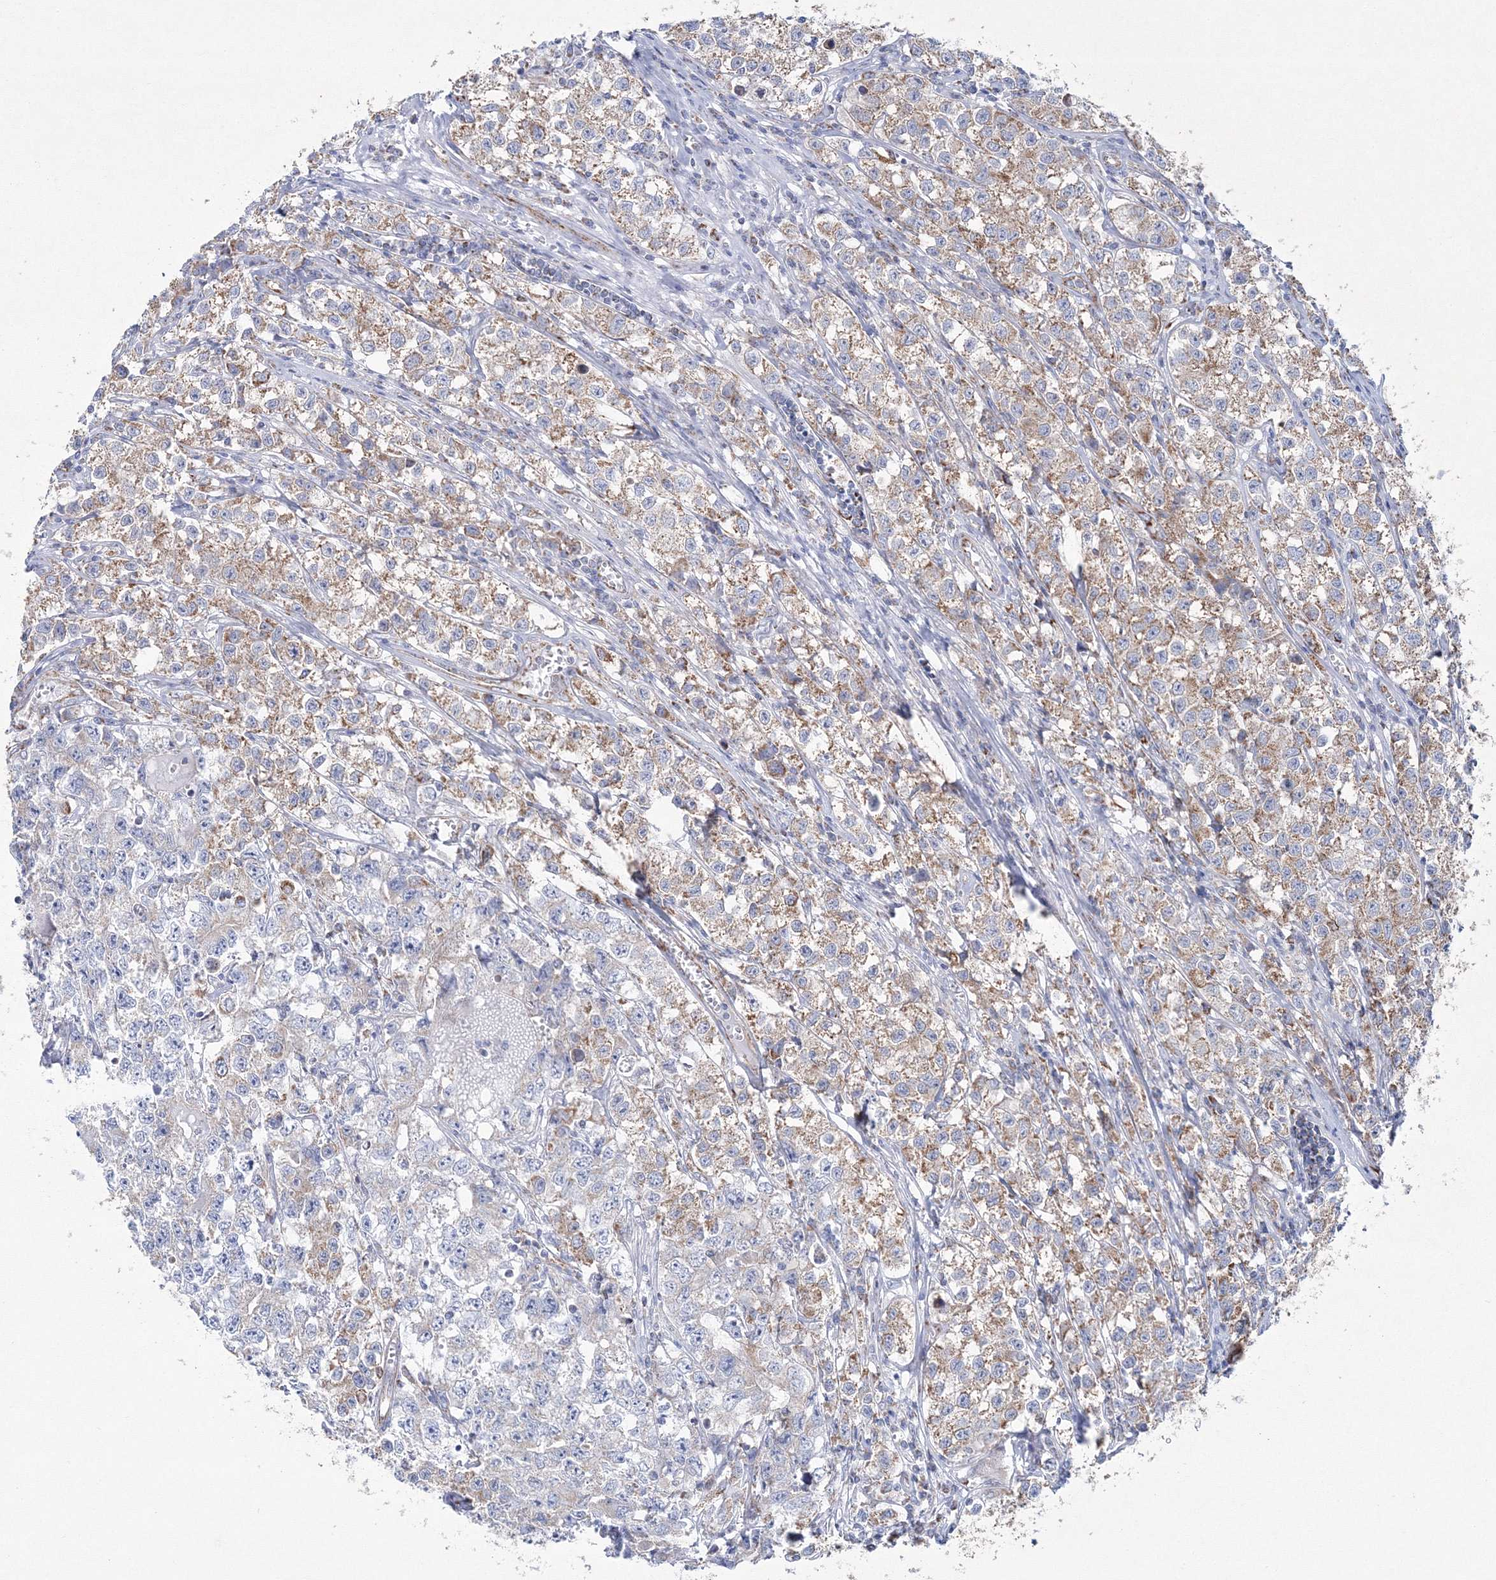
{"staining": {"intensity": "moderate", "quantity": "25%-75%", "location": "cytoplasmic/membranous"}, "tissue": "testis cancer", "cell_type": "Tumor cells", "image_type": "cancer", "snomed": [{"axis": "morphology", "description": "Seminoma, NOS"}, {"axis": "morphology", "description": "Carcinoma, Embryonal, NOS"}, {"axis": "topography", "description": "Testis"}], "caption": "About 25%-75% of tumor cells in embryonal carcinoma (testis) display moderate cytoplasmic/membranous protein positivity as visualized by brown immunohistochemical staining.", "gene": "HIBCH", "patient": {"sex": "male", "age": 43}}